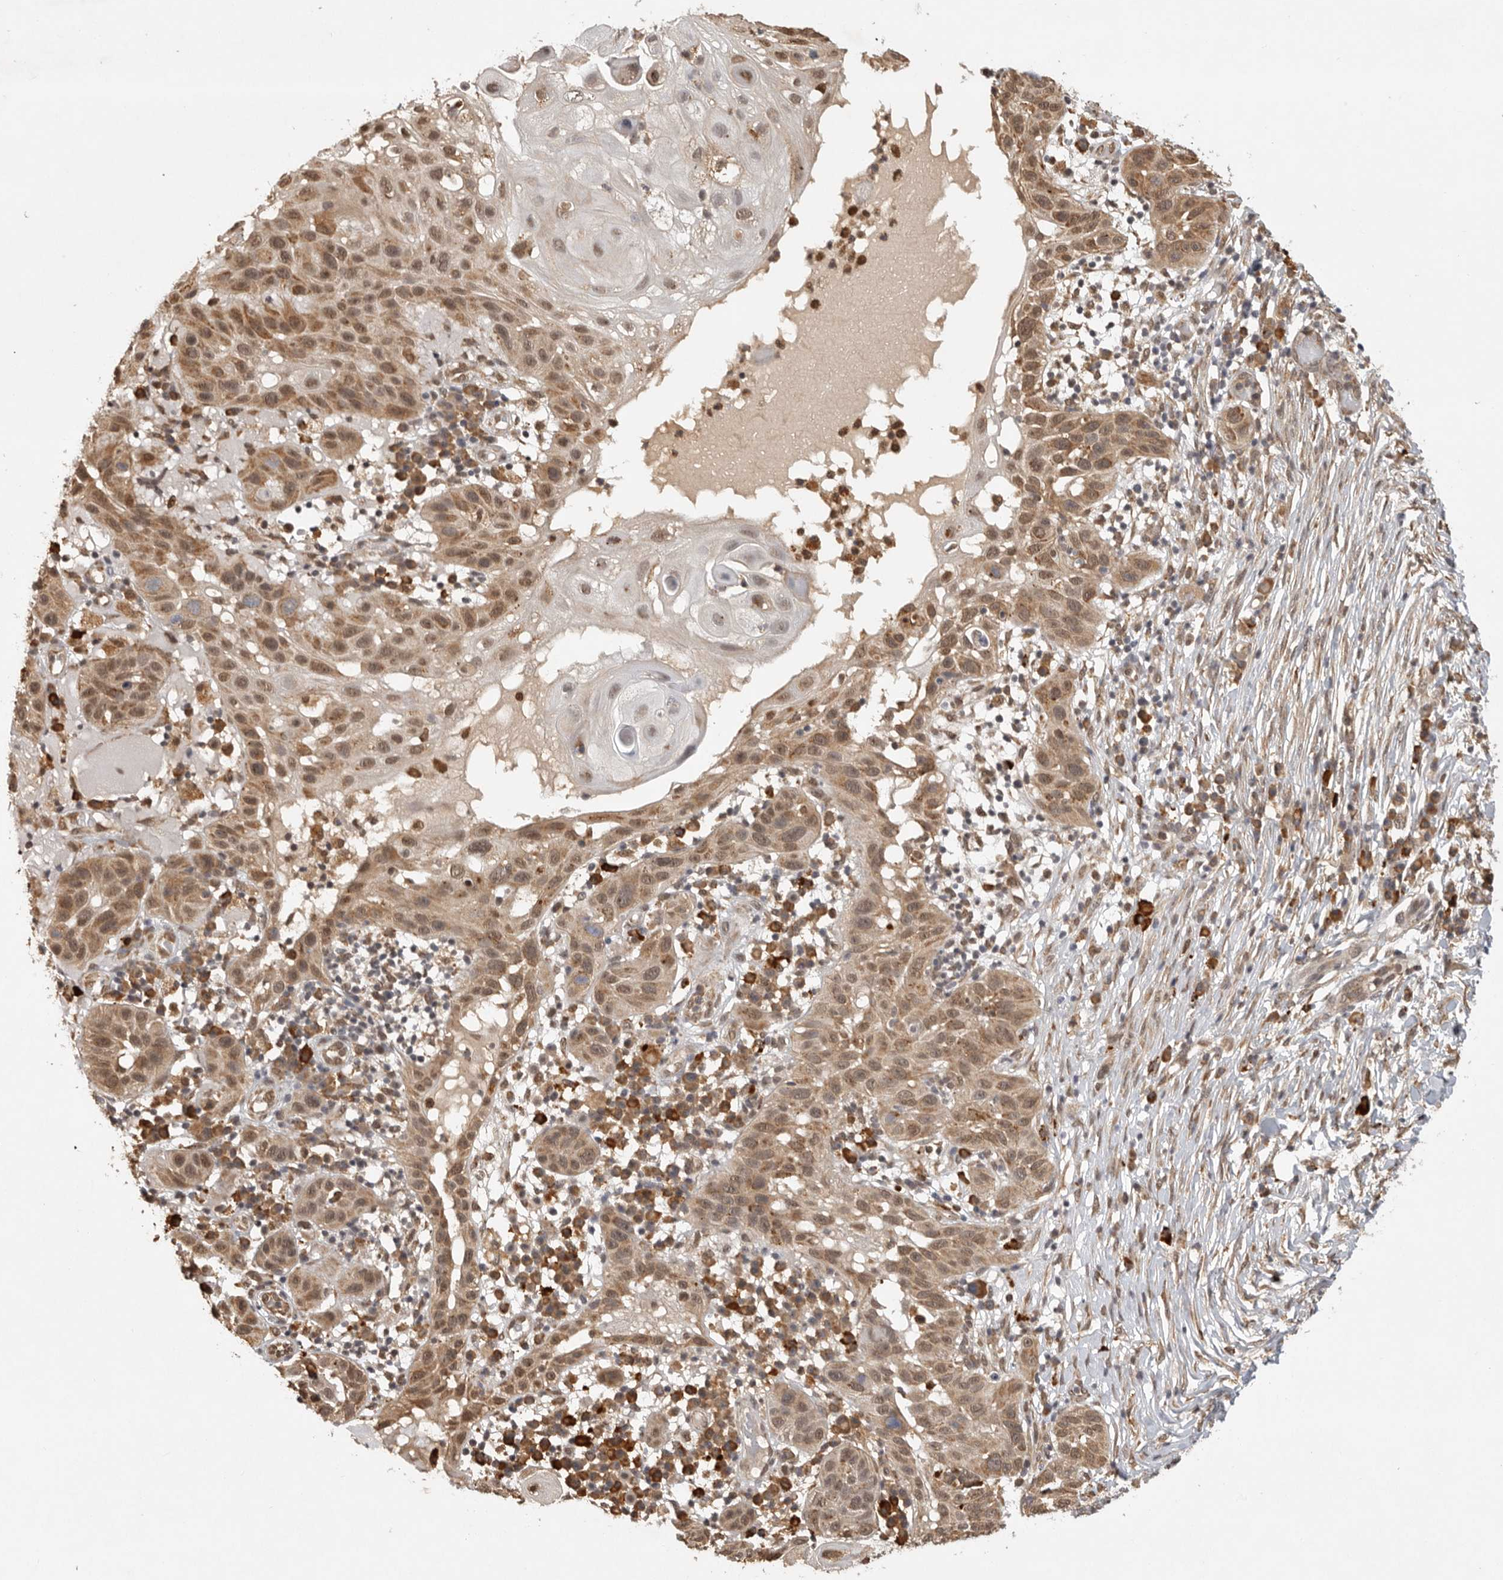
{"staining": {"intensity": "moderate", "quantity": ">75%", "location": "cytoplasmic/membranous,nuclear"}, "tissue": "skin cancer", "cell_type": "Tumor cells", "image_type": "cancer", "snomed": [{"axis": "morphology", "description": "Normal tissue, NOS"}, {"axis": "morphology", "description": "Squamous cell carcinoma, NOS"}, {"axis": "topography", "description": "Skin"}], "caption": "Protein expression analysis of human squamous cell carcinoma (skin) reveals moderate cytoplasmic/membranous and nuclear expression in about >75% of tumor cells.", "gene": "ZNF83", "patient": {"sex": "female", "age": 96}}